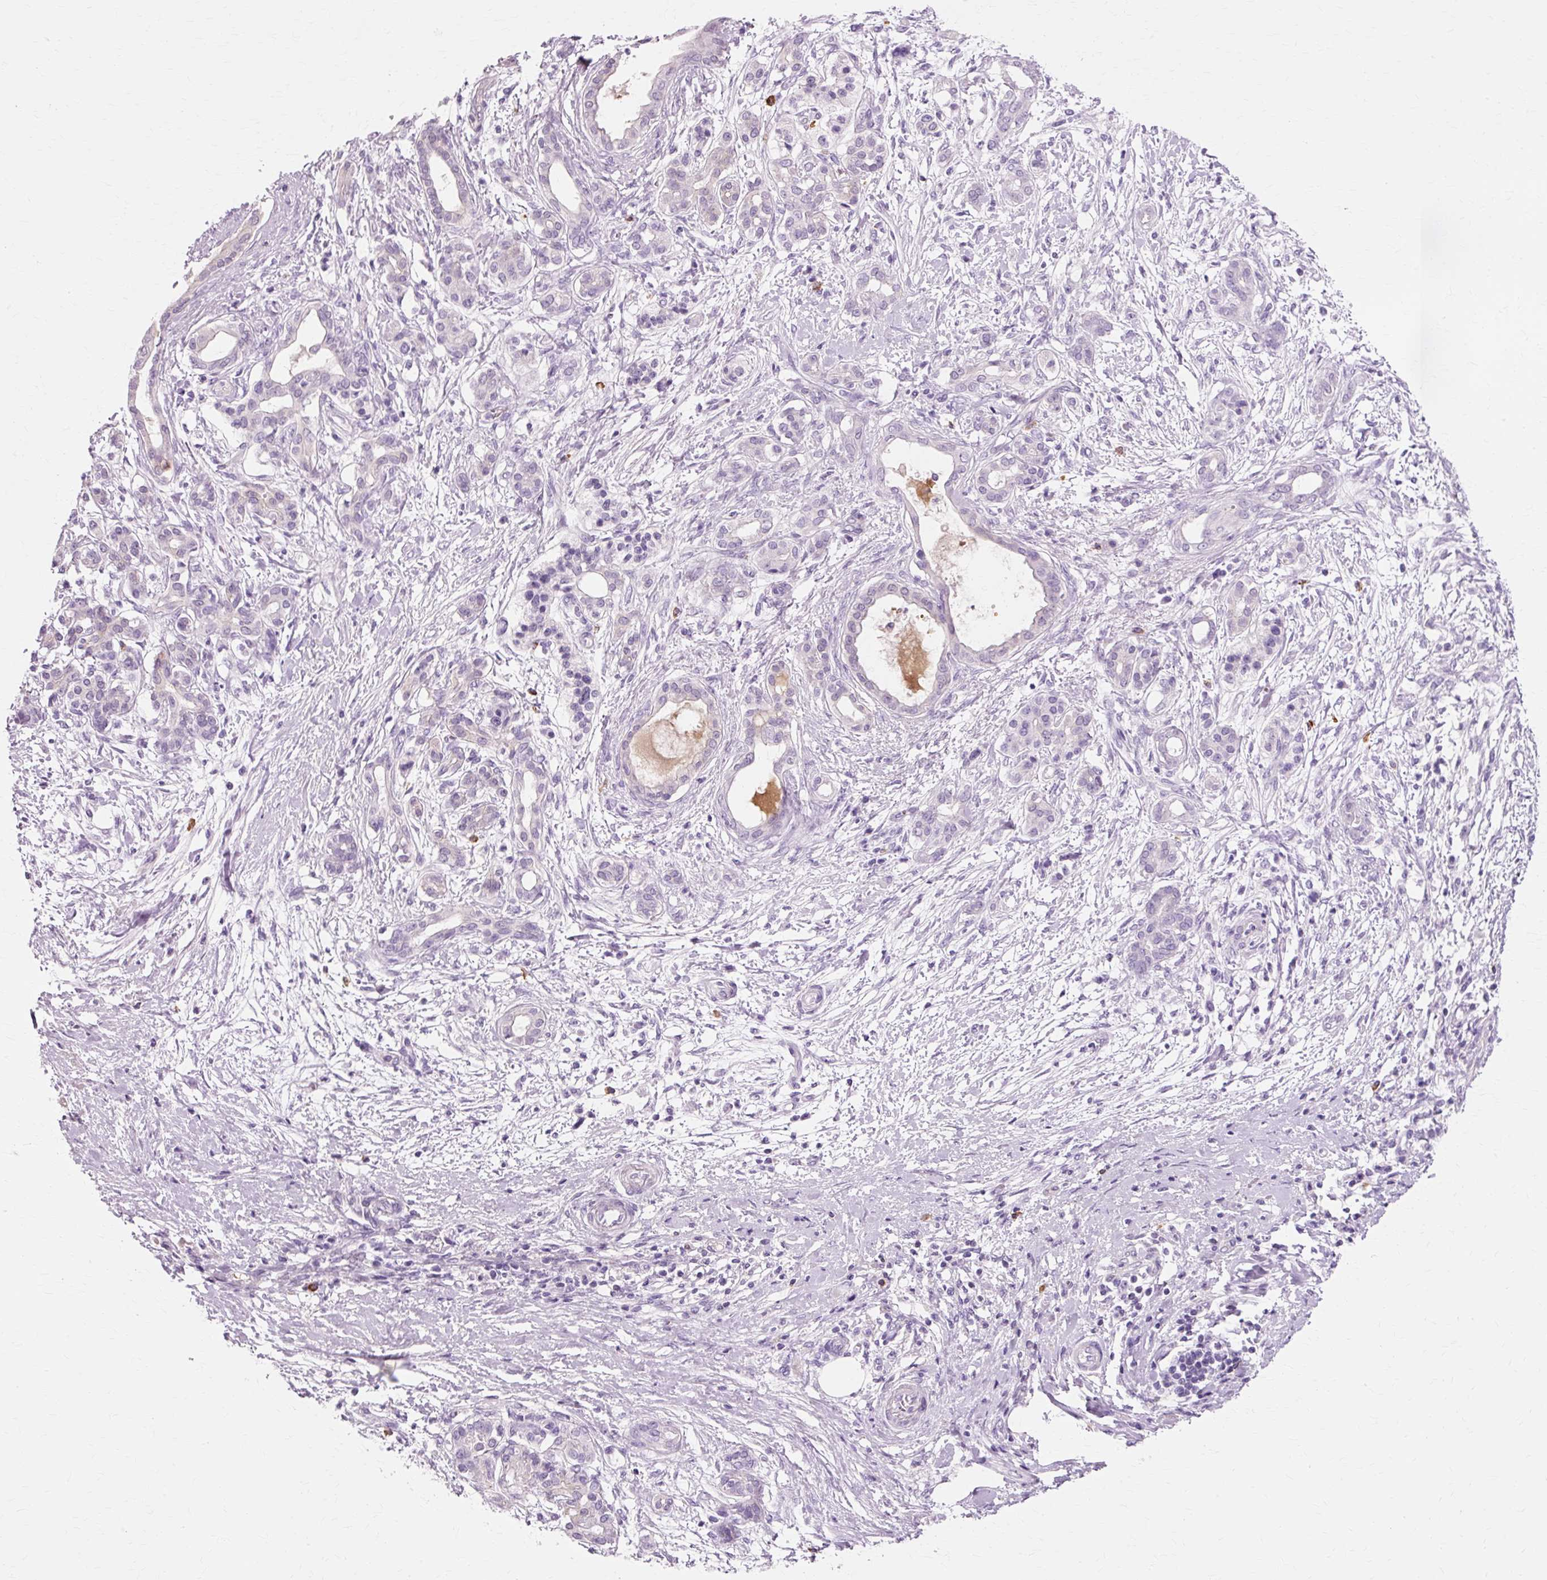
{"staining": {"intensity": "negative", "quantity": "none", "location": "none"}, "tissue": "pancreatic cancer", "cell_type": "Tumor cells", "image_type": "cancer", "snomed": [{"axis": "morphology", "description": "Adenocarcinoma, NOS"}, {"axis": "topography", "description": "Pancreas"}], "caption": "IHC of human pancreatic adenocarcinoma exhibits no staining in tumor cells. (DAB (3,3'-diaminobenzidine) immunohistochemistry visualized using brightfield microscopy, high magnification).", "gene": "VN1R2", "patient": {"sex": "female", "age": 55}}